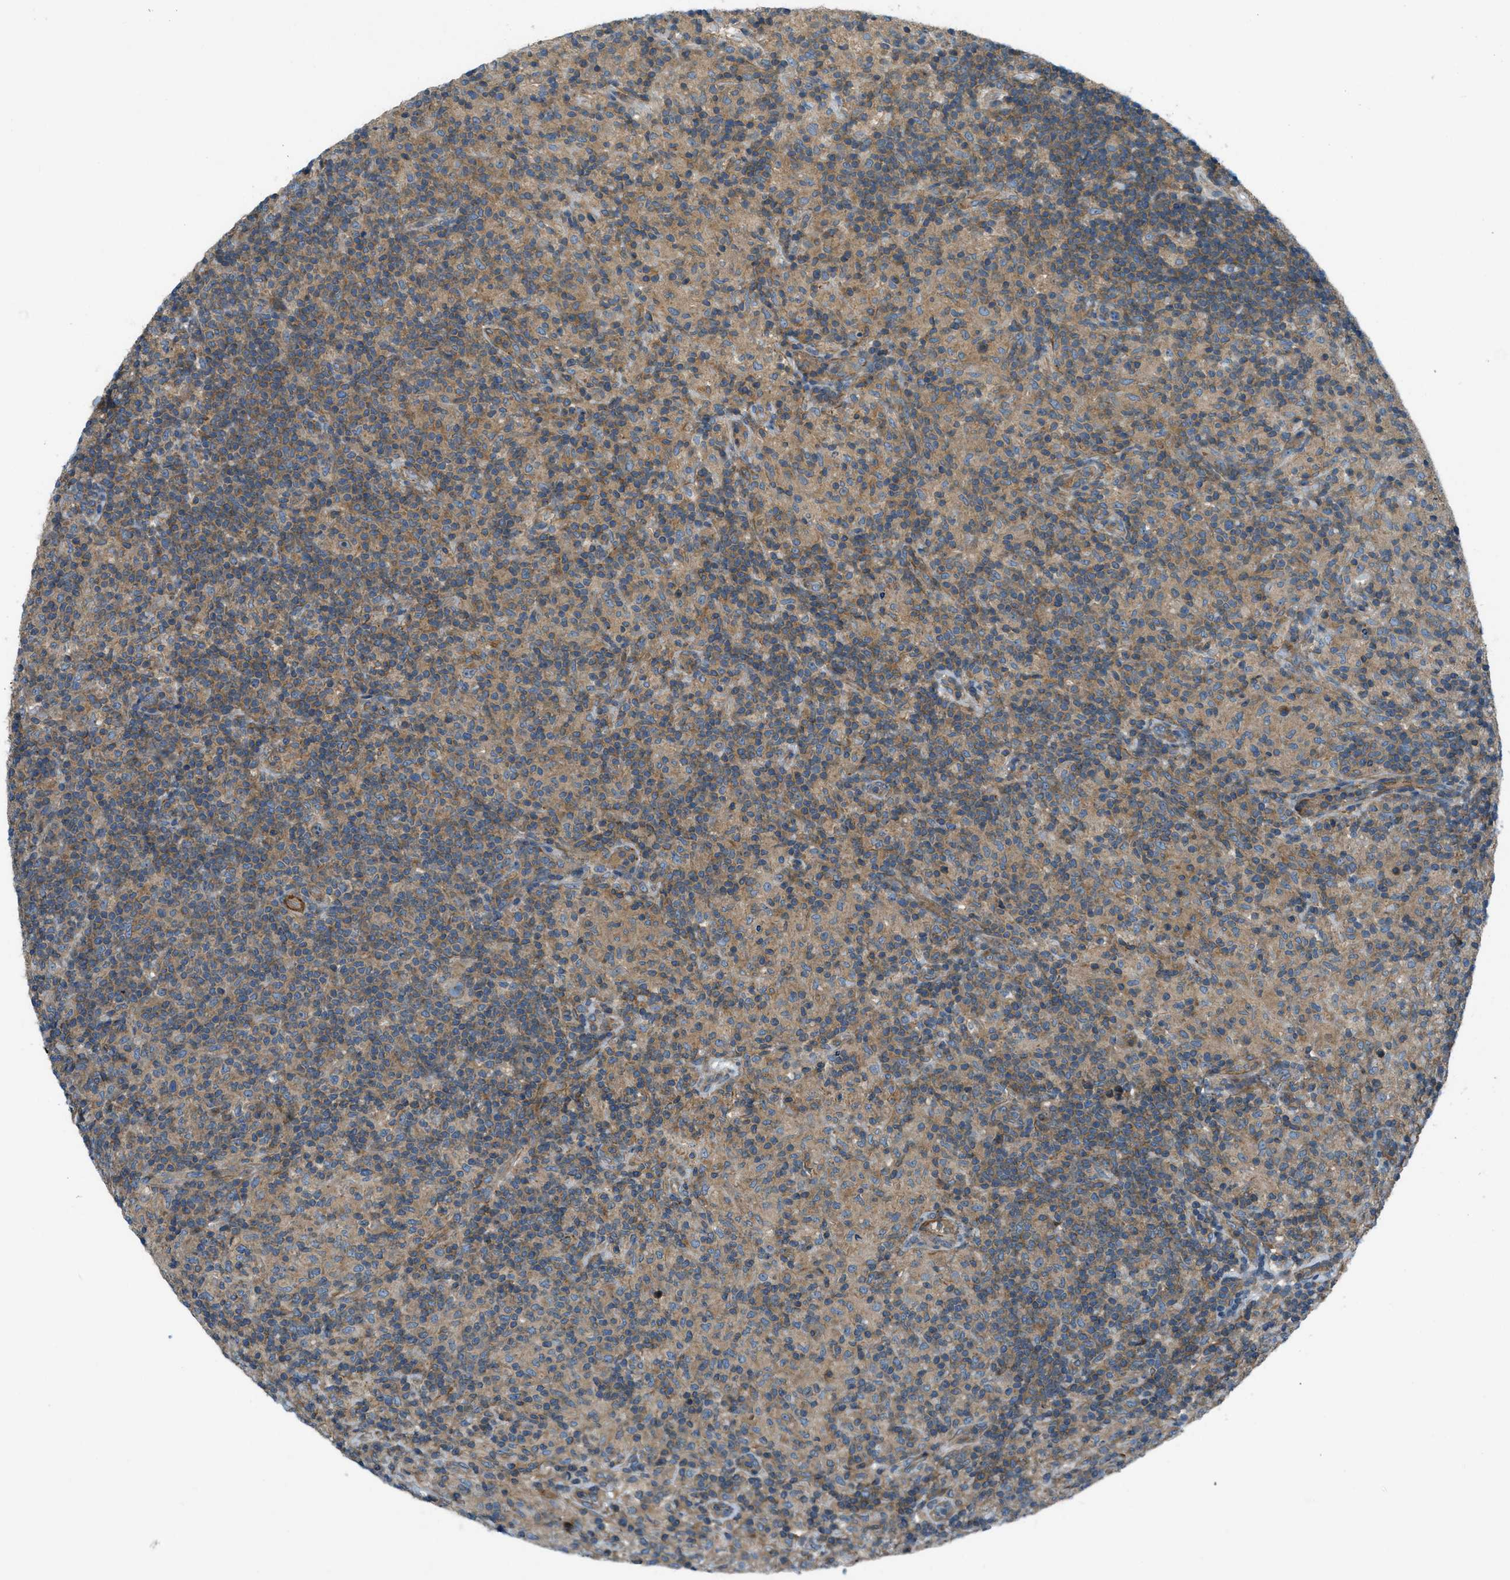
{"staining": {"intensity": "moderate", "quantity": ">75%", "location": "cytoplasmic/membranous"}, "tissue": "lymphoma", "cell_type": "Tumor cells", "image_type": "cancer", "snomed": [{"axis": "morphology", "description": "Hodgkin's disease, NOS"}, {"axis": "topography", "description": "Lymph node"}], "caption": "Immunohistochemistry (IHC) of lymphoma exhibits medium levels of moderate cytoplasmic/membranous expression in approximately >75% of tumor cells. (DAB (3,3'-diaminobenzidine) IHC, brown staining for protein, blue staining for nuclei).", "gene": "VEZT", "patient": {"sex": "male", "age": 70}}